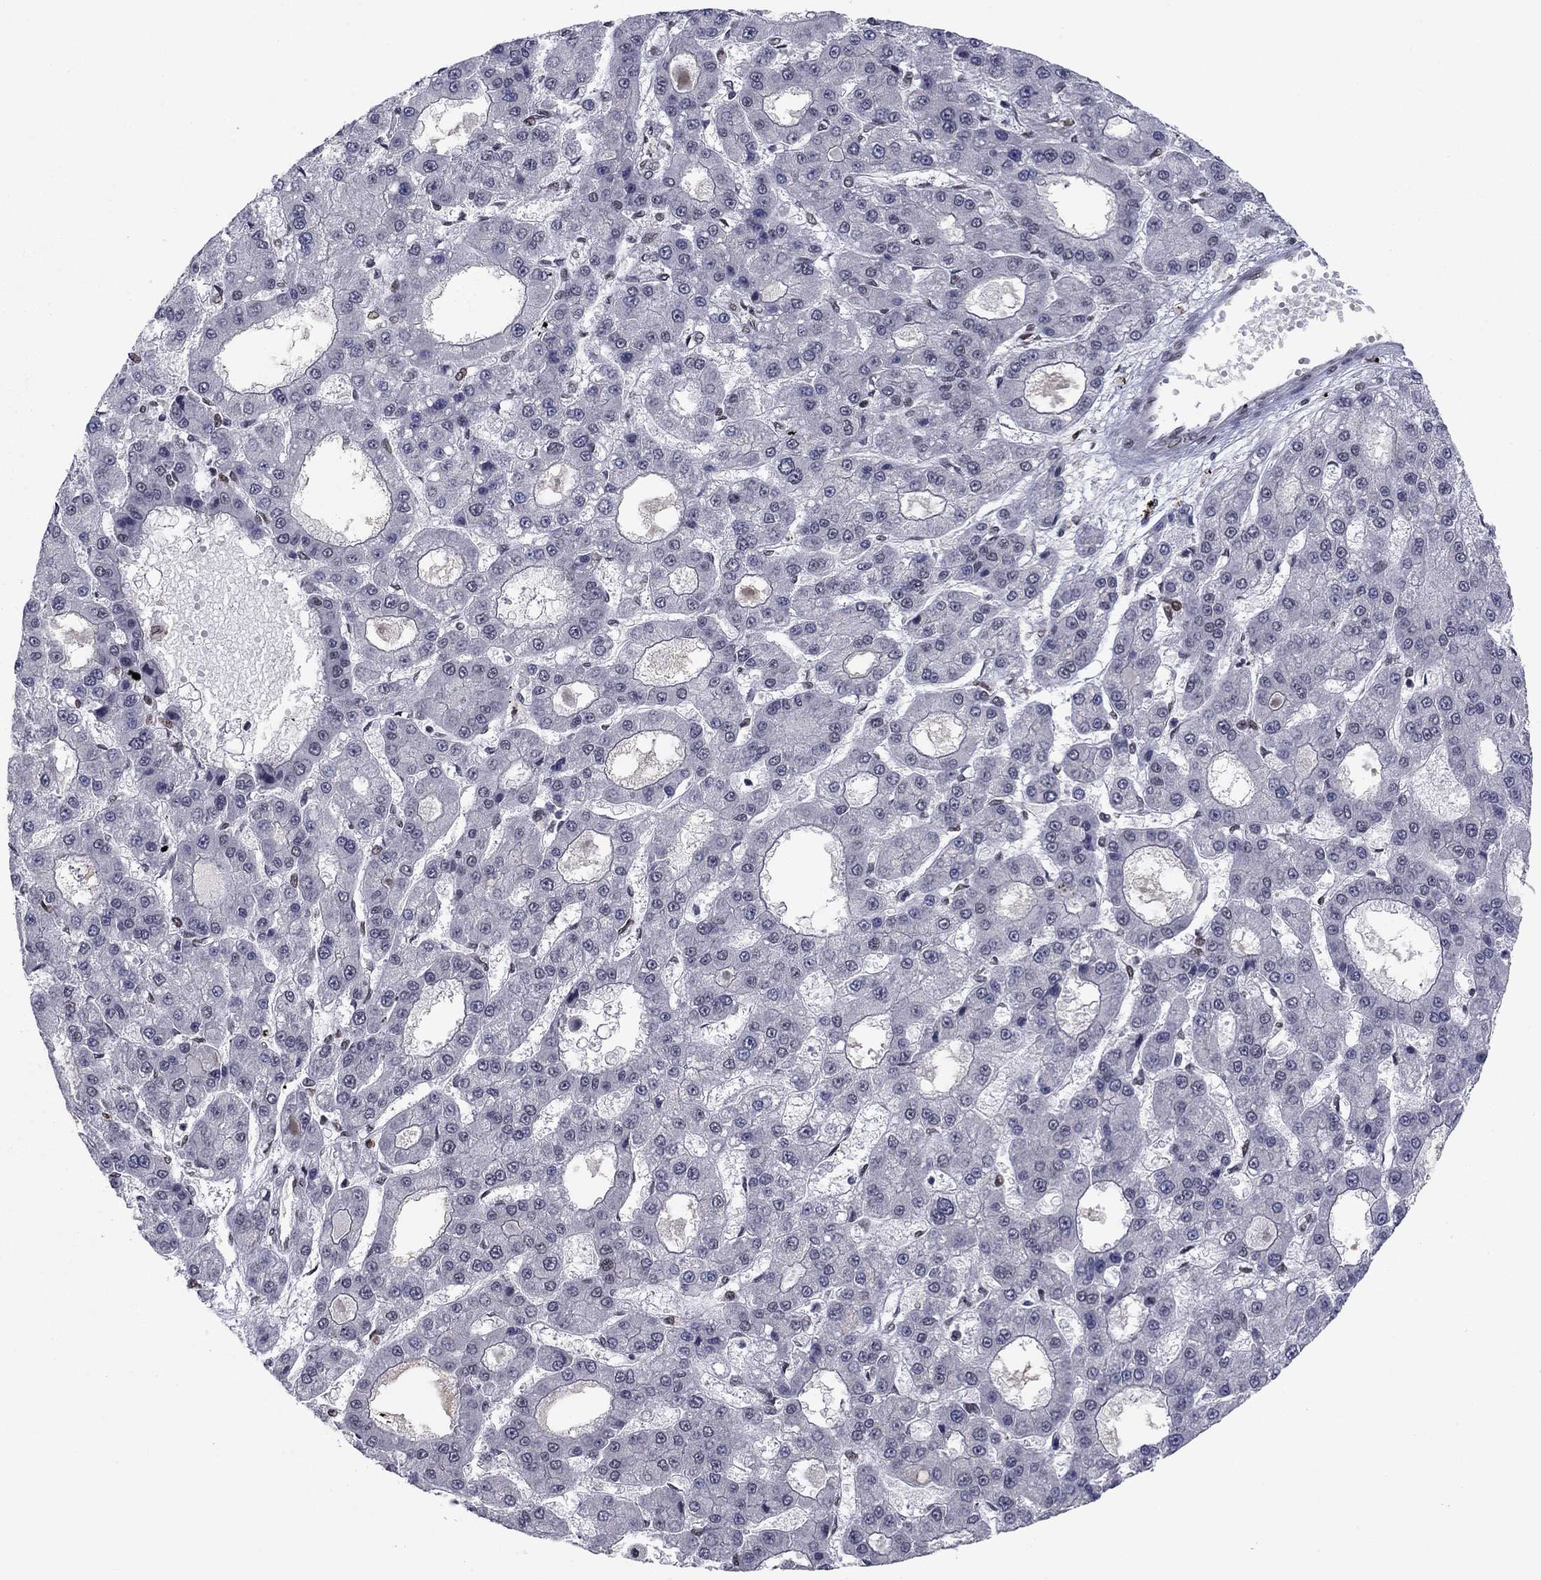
{"staining": {"intensity": "negative", "quantity": "none", "location": "none"}, "tissue": "liver cancer", "cell_type": "Tumor cells", "image_type": "cancer", "snomed": [{"axis": "morphology", "description": "Carcinoma, Hepatocellular, NOS"}, {"axis": "topography", "description": "Liver"}], "caption": "This image is of liver cancer (hepatocellular carcinoma) stained with IHC to label a protein in brown with the nuclei are counter-stained blue. There is no staining in tumor cells.", "gene": "USP54", "patient": {"sex": "male", "age": 70}}